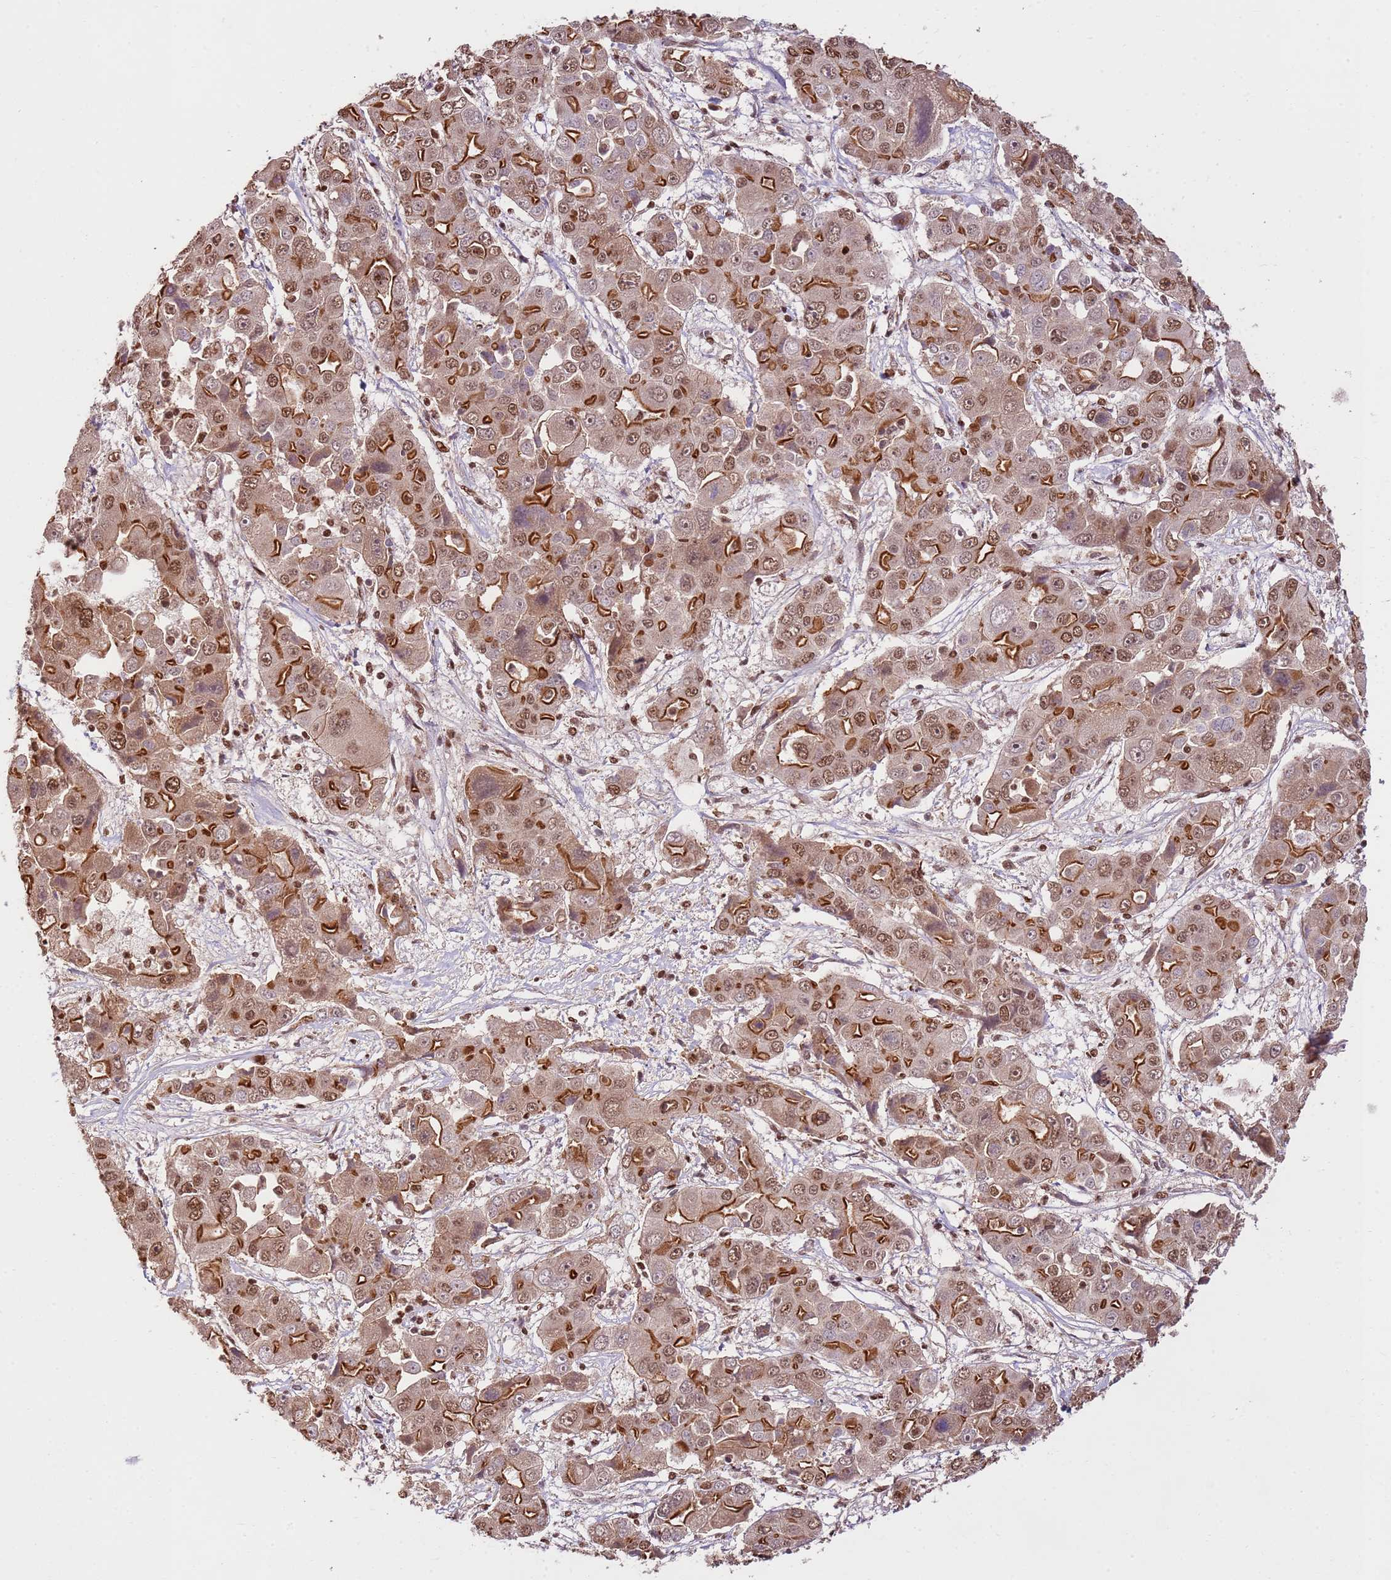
{"staining": {"intensity": "strong", "quantity": ">75%", "location": "cytoplasmic/membranous,nuclear"}, "tissue": "liver cancer", "cell_type": "Tumor cells", "image_type": "cancer", "snomed": [{"axis": "morphology", "description": "Cholangiocarcinoma"}, {"axis": "topography", "description": "Liver"}], "caption": "Brown immunohistochemical staining in human liver cholangiocarcinoma displays strong cytoplasmic/membranous and nuclear expression in approximately >75% of tumor cells.", "gene": "ZBTB12", "patient": {"sex": "male", "age": 67}}